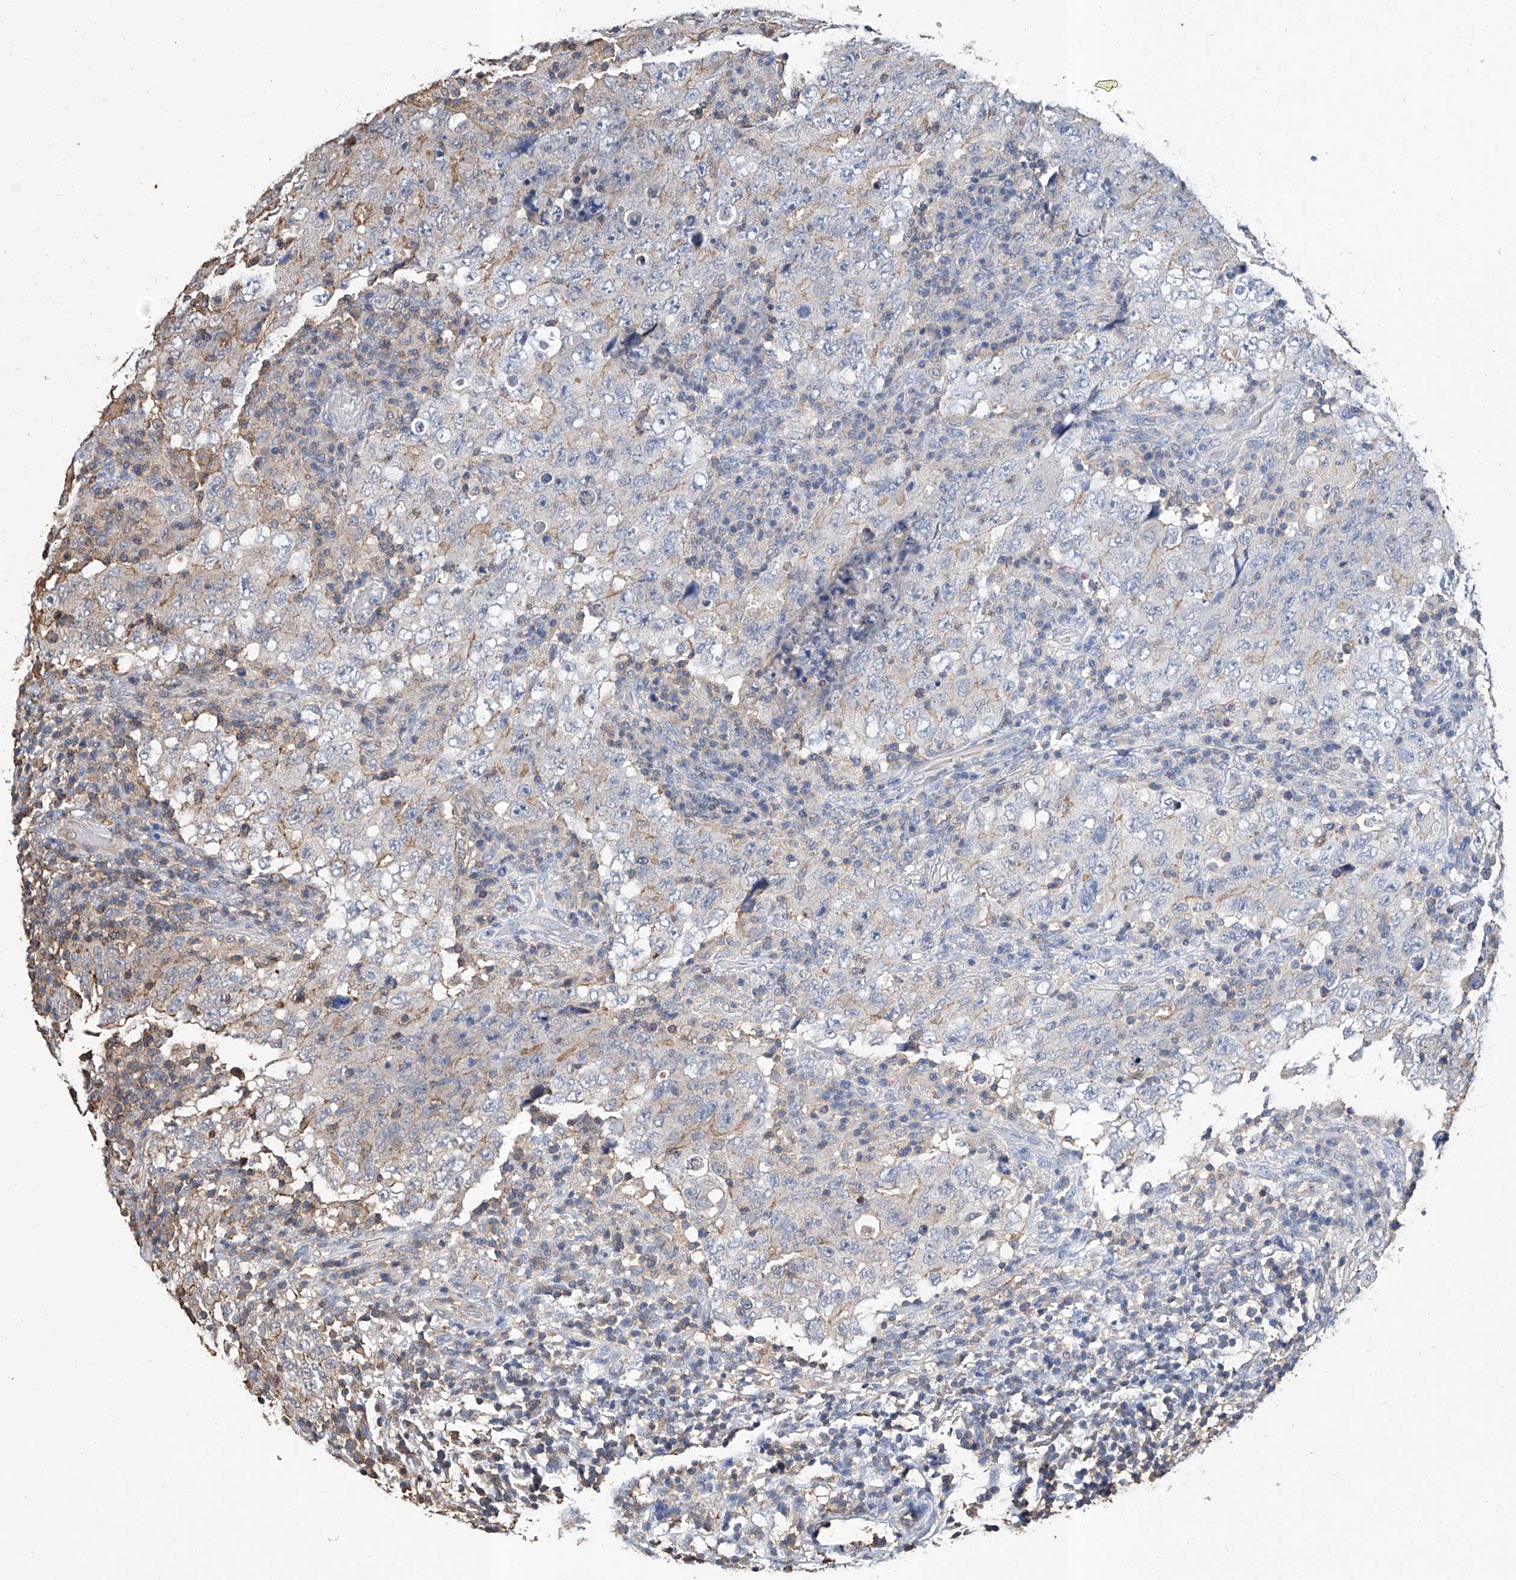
{"staining": {"intensity": "weak", "quantity": "<25%", "location": "cytoplasmic/membranous"}, "tissue": "testis cancer", "cell_type": "Tumor cells", "image_type": "cancer", "snomed": [{"axis": "morphology", "description": "Carcinoma, Embryonal, NOS"}, {"axis": "topography", "description": "Testis"}], "caption": "Tumor cells show no significant positivity in embryonal carcinoma (testis).", "gene": "GPT", "patient": {"sex": "male", "age": 26}}